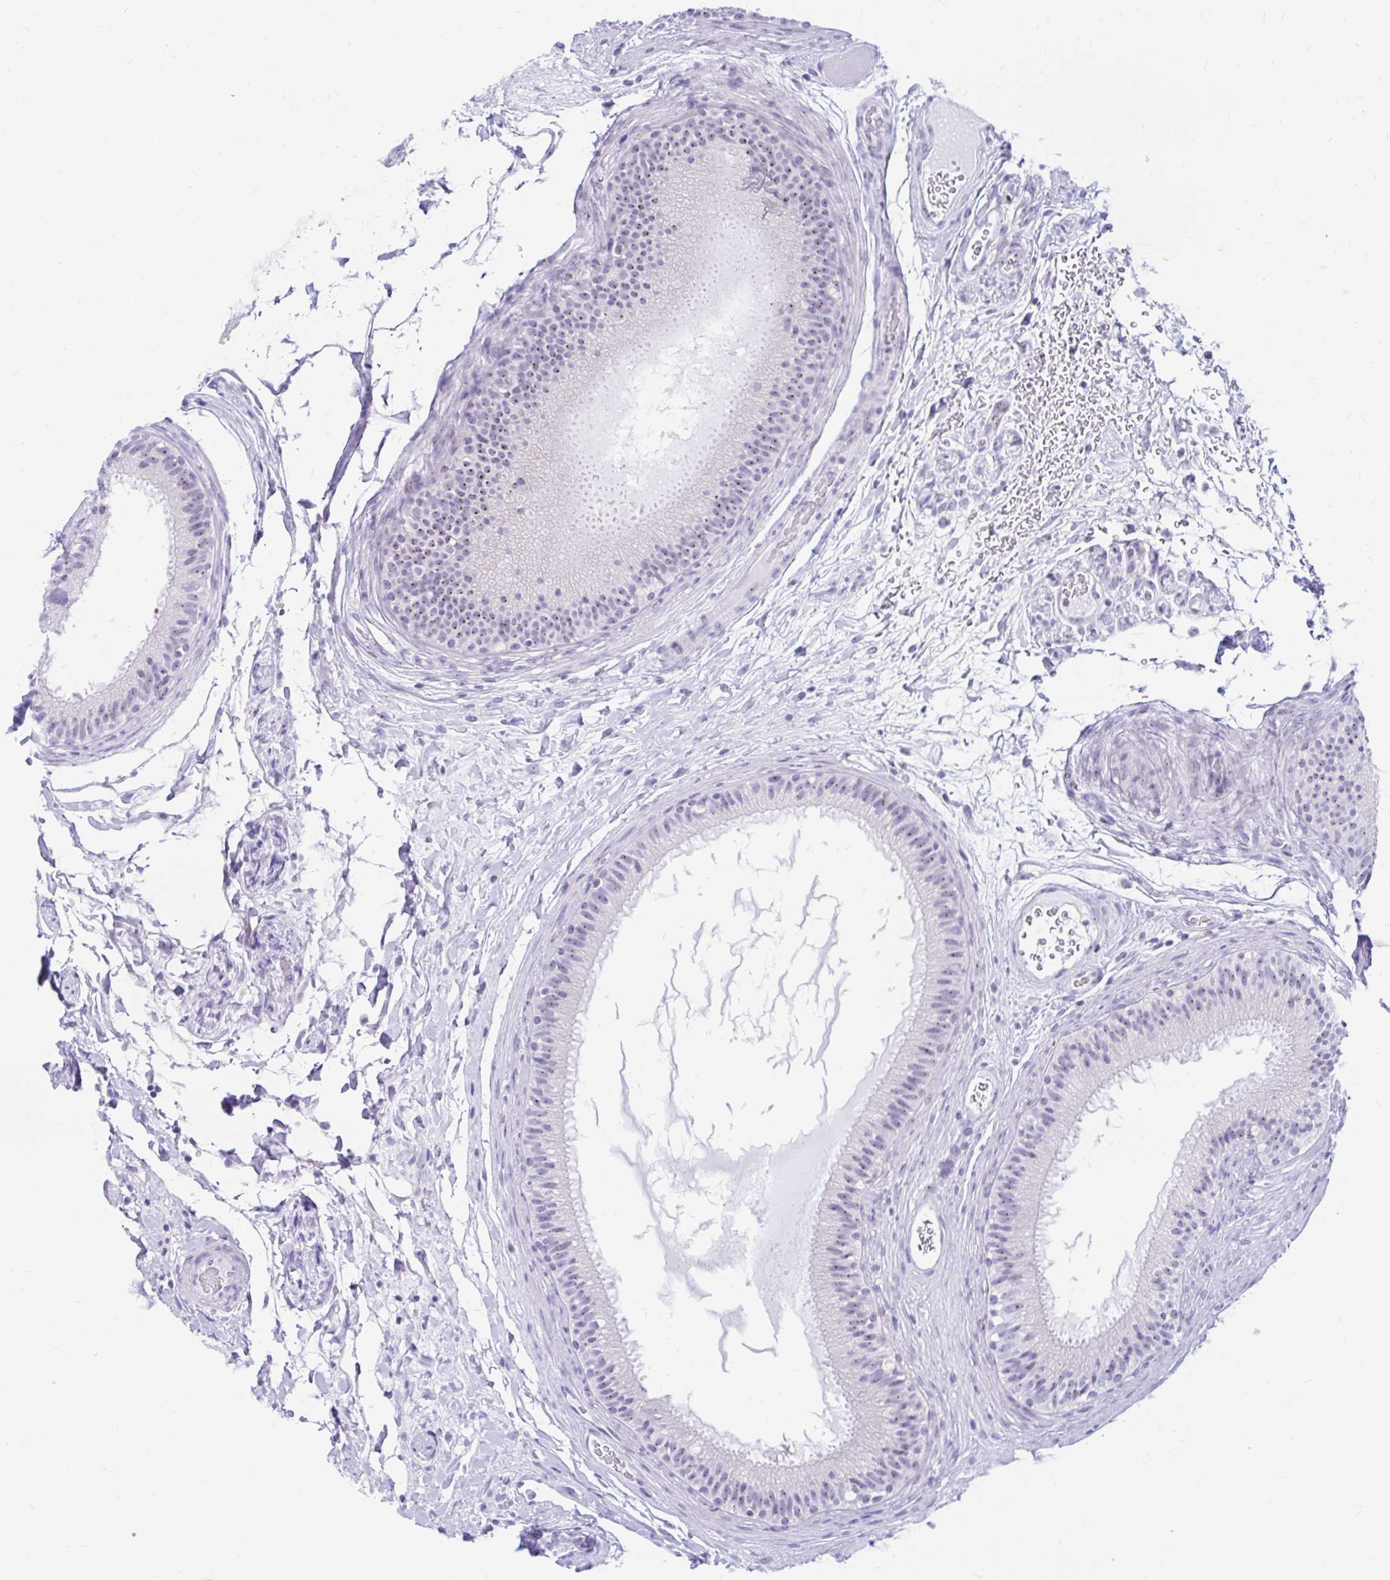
{"staining": {"intensity": "strong", "quantity": "25%-75%", "location": "nuclear"}, "tissue": "epididymis", "cell_type": "Glandular cells", "image_type": "normal", "snomed": [{"axis": "morphology", "description": "Normal tissue, NOS"}, {"axis": "topography", "description": "Epididymis"}], "caption": "DAB (3,3'-diaminobenzidine) immunohistochemical staining of benign human epididymis exhibits strong nuclear protein expression in approximately 25%-75% of glandular cells.", "gene": "FTSJ3", "patient": {"sex": "male", "age": 23}}